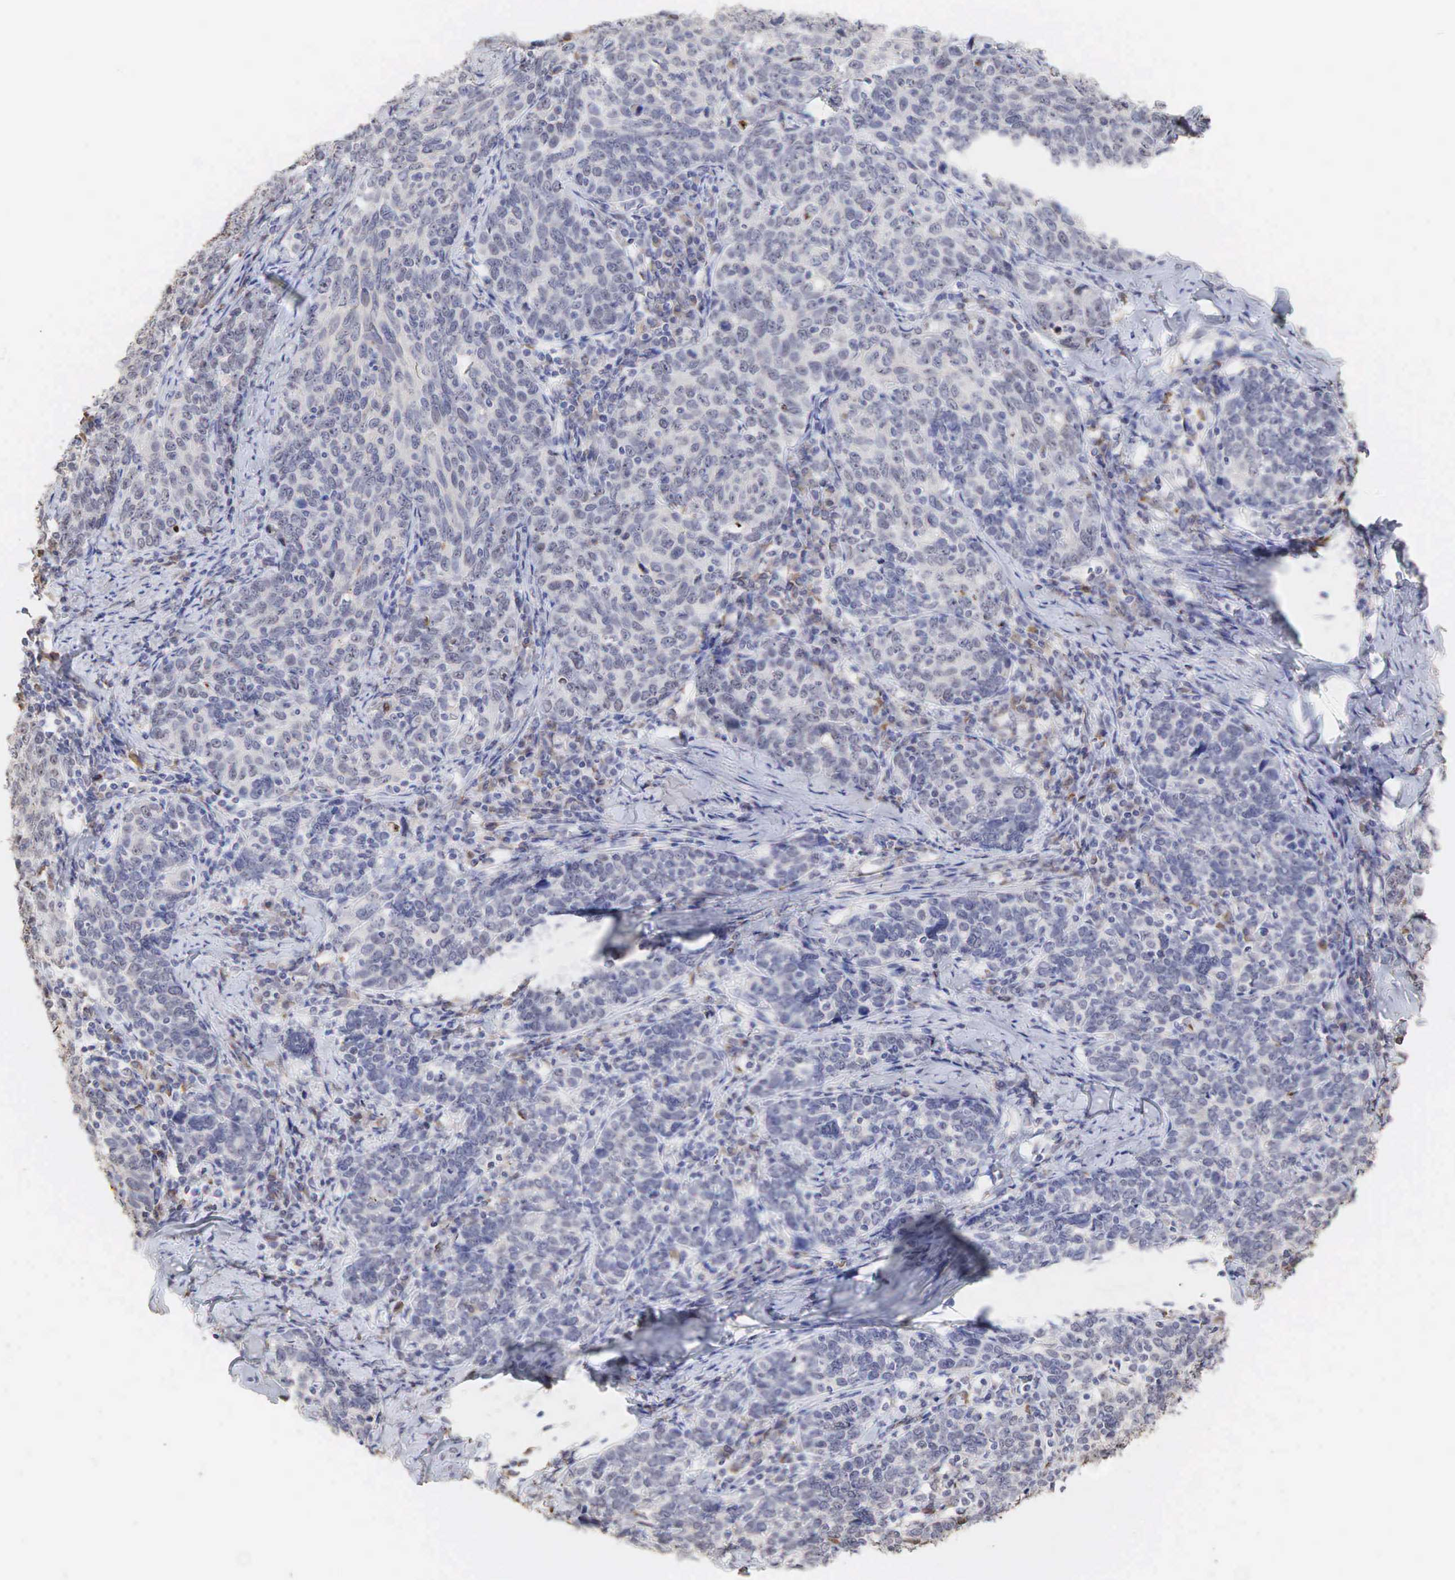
{"staining": {"intensity": "weak", "quantity": "<25%", "location": "none"}, "tissue": "cervical cancer", "cell_type": "Tumor cells", "image_type": "cancer", "snomed": [{"axis": "morphology", "description": "Squamous cell carcinoma, NOS"}, {"axis": "topography", "description": "Cervix"}], "caption": "Micrograph shows no significant protein staining in tumor cells of cervical cancer (squamous cell carcinoma).", "gene": "DKC1", "patient": {"sex": "female", "age": 41}}